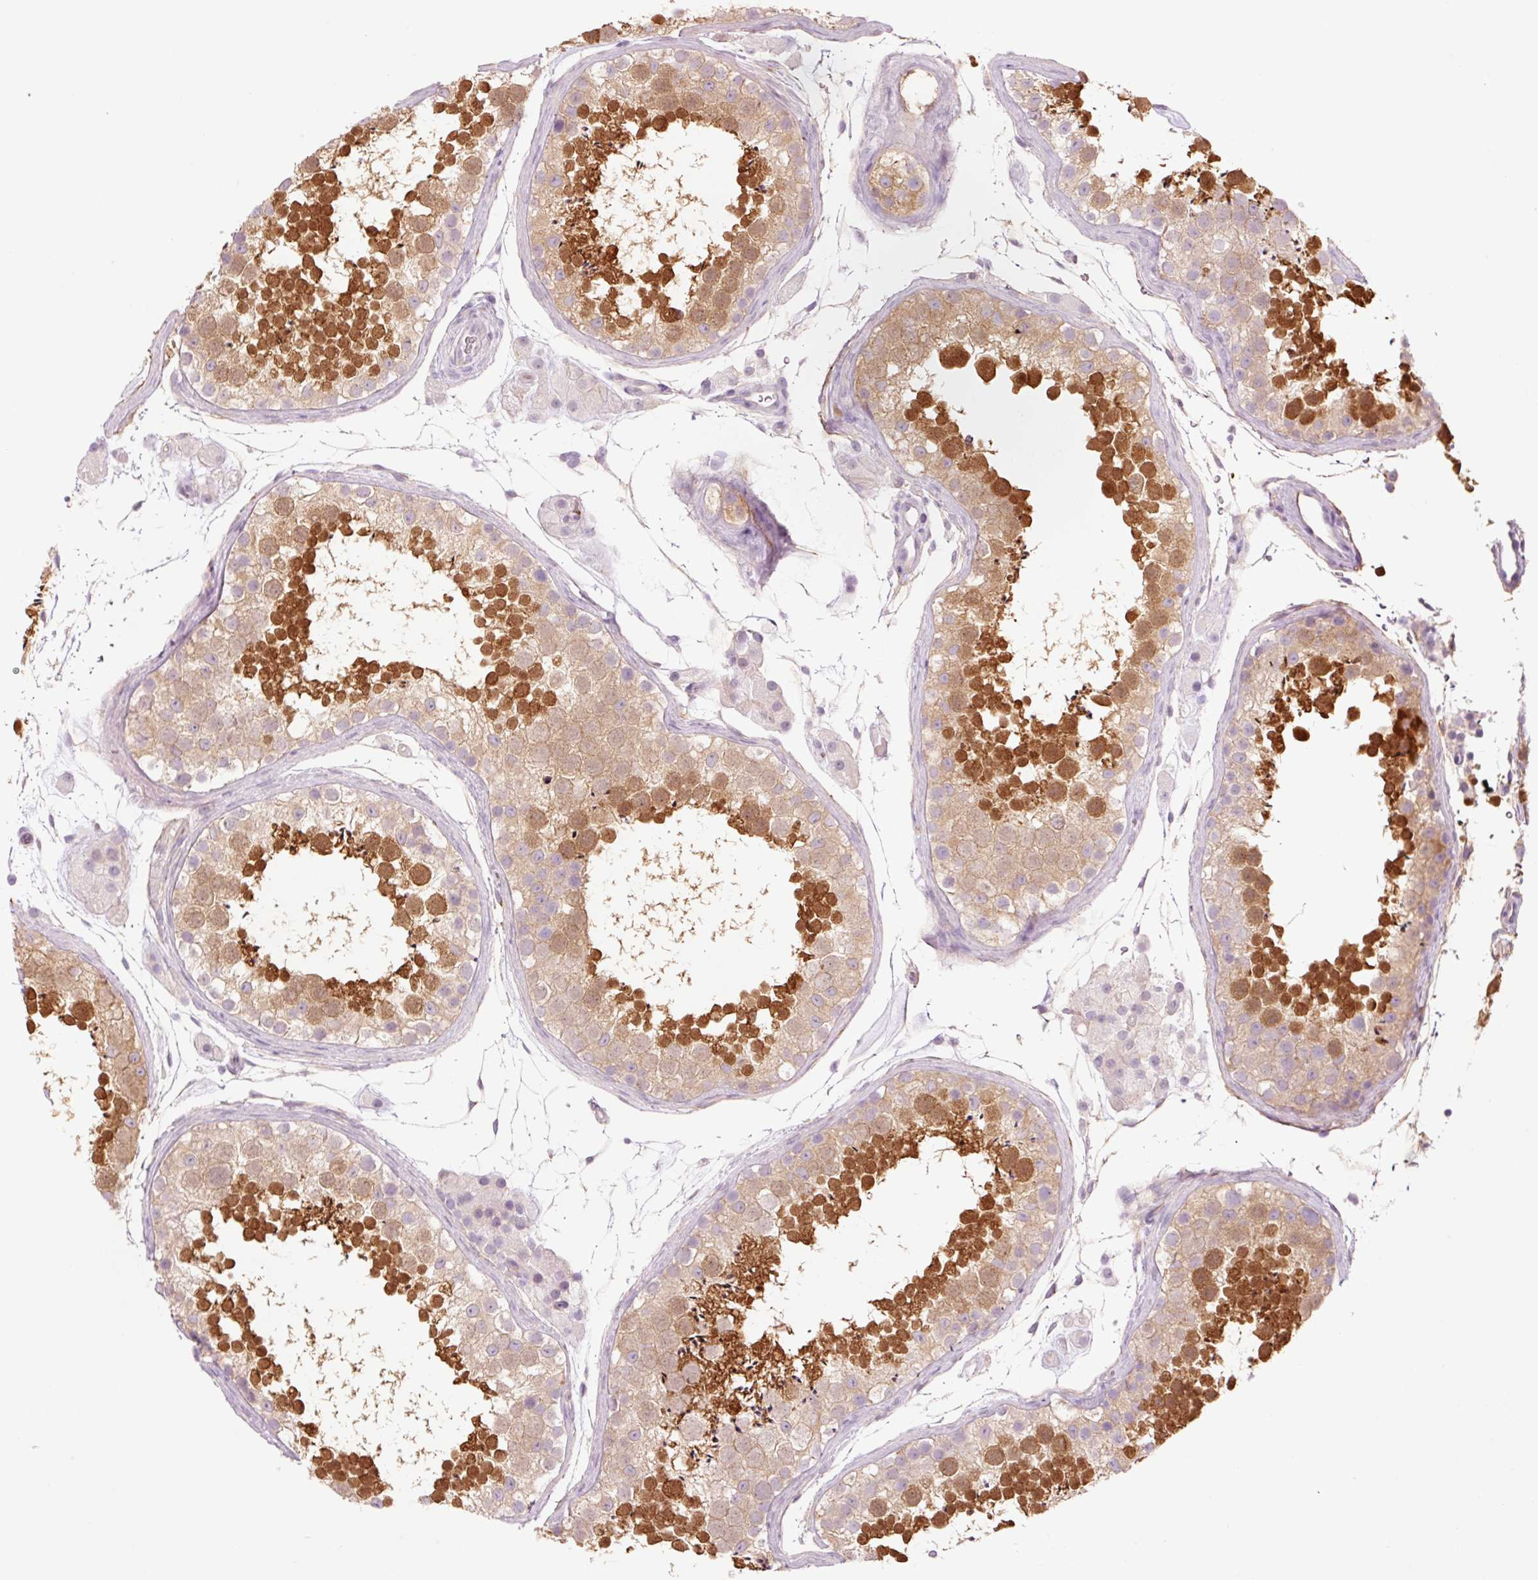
{"staining": {"intensity": "strong", "quantity": "25%-75%", "location": "cytoplasmic/membranous,nuclear"}, "tissue": "testis", "cell_type": "Cells in seminiferous ducts", "image_type": "normal", "snomed": [{"axis": "morphology", "description": "Normal tissue, NOS"}, {"axis": "topography", "description": "Testis"}], "caption": "Testis stained for a protein shows strong cytoplasmic/membranous,nuclear positivity in cells in seminiferous ducts. (IHC, brightfield microscopy, high magnification).", "gene": "HSPA4L", "patient": {"sex": "male", "age": 41}}